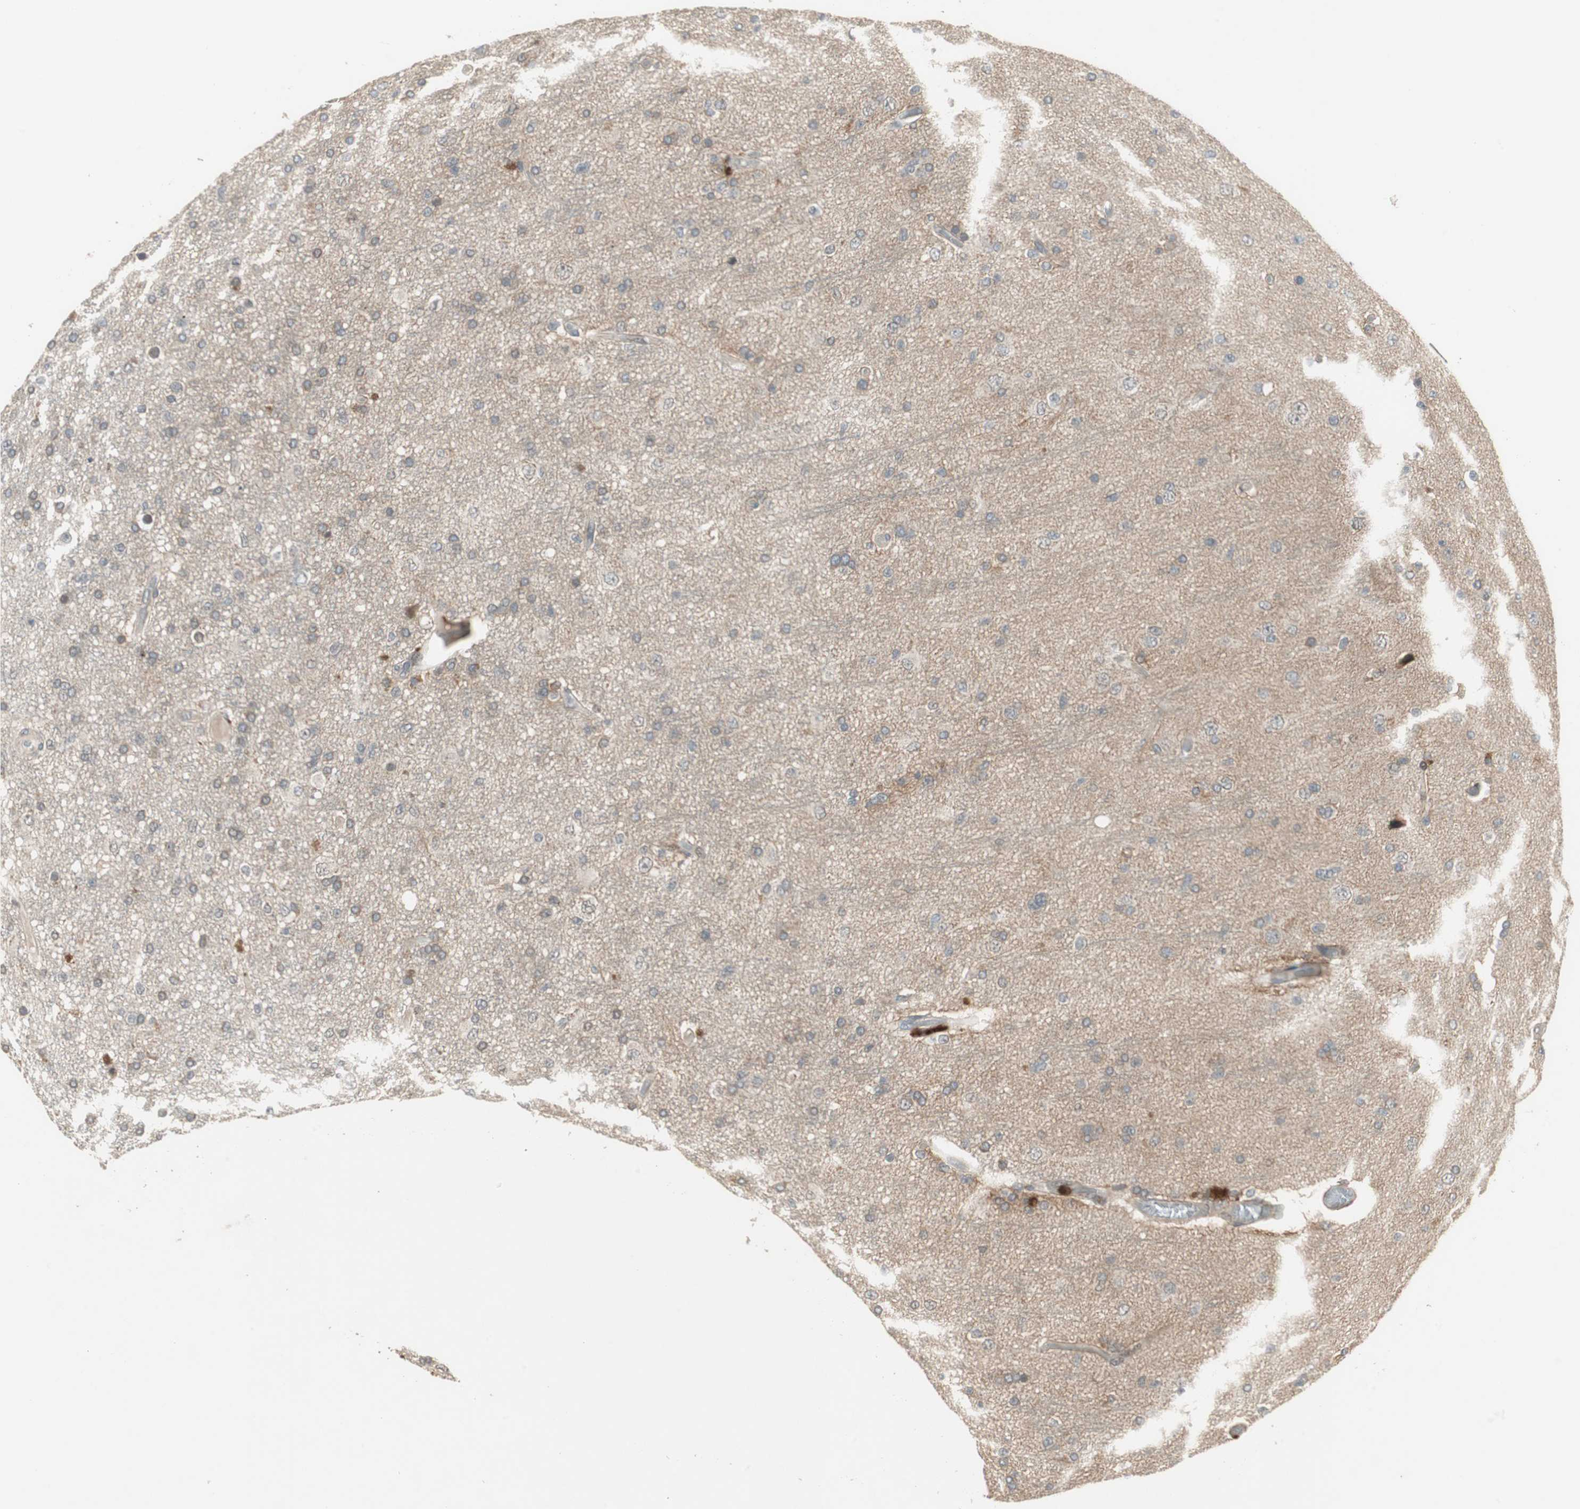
{"staining": {"intensity": "weak", "quantity": "<25%", "location": "cytoplasmic/membranous"}, "tissue": "glioma", "cell_type": "Tumor cells", "image_type": "cancer", "snomed": [{"axis": "morphology", "description": "Glioma, malignant, High grade"}, {"axis": "topography", "description": "Brain"}], "caption": "This micrograph is of malignant high-grade glioma stained with immunohistochemistry to label a protein in brown with the nuclei are counter-stained blue. There is no positivity in tumor cells. Nuclei are stained in blue.", "gene": "SNX4", "patient": {"sex": "male", "age": 33}}